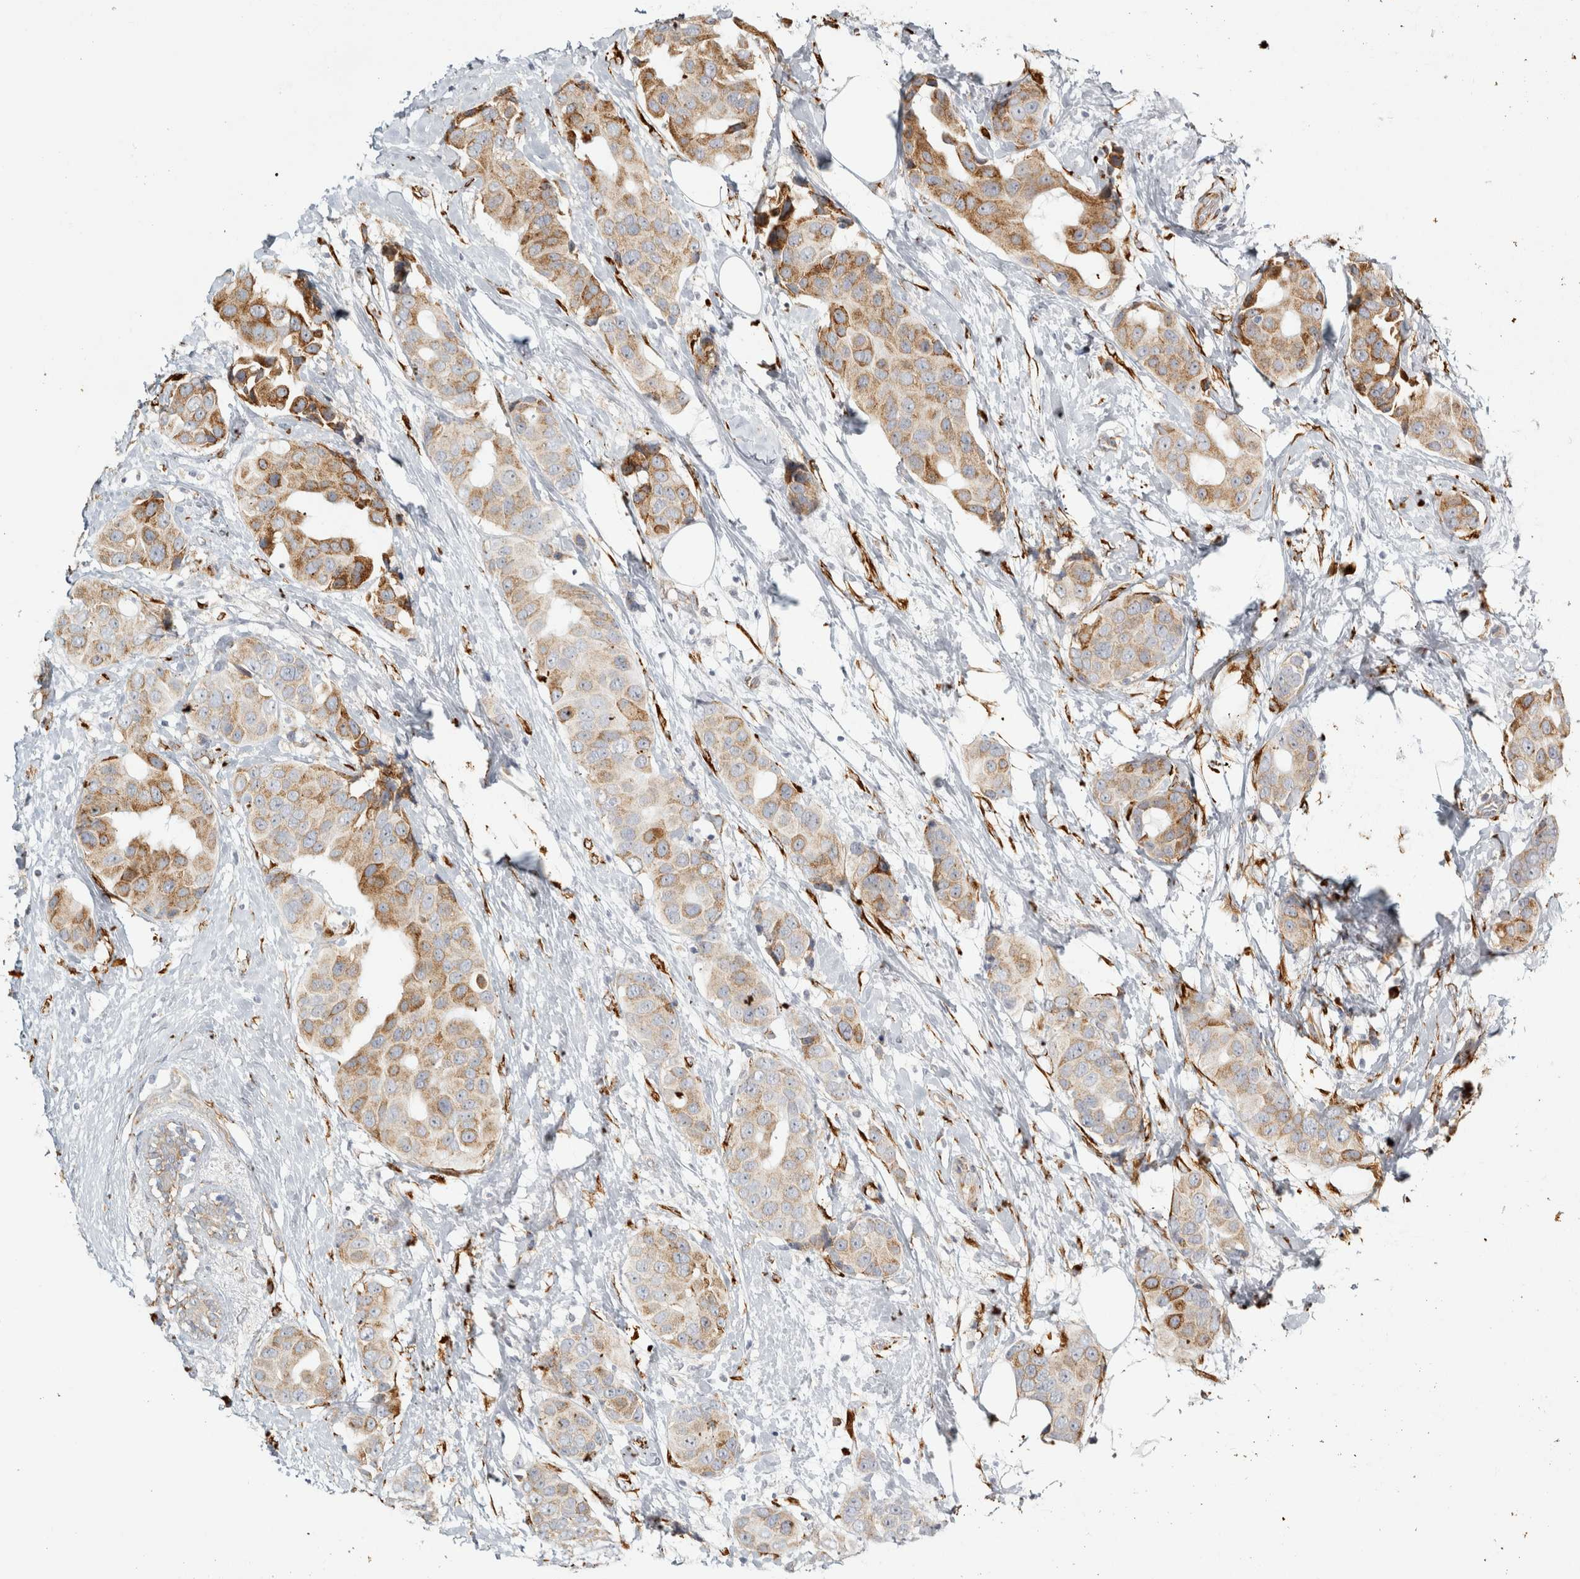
{"staining": {"intensity": "moderate", "quantity": "25%-75%", "location": "cytoplasmic/membranous"}, "tissue": "breast cancer", "cell_type": "Tumor cells", "image_type": "cancer", "snomed": [{"axis": "morphology", "description": "Normal tissue, NOS"}, {"axis": "morphology", "description": "Duct carcinoma"}, {"axis": "topography", "description": "Breast"}], "caption": "The micrograph reveals staining of breast cancer (infiltrating ductal carcinoma), revealing moderate cytoplasmic/membranous protein staining (brown color) within tumor cells.", "gene": "OSTN", "patient": {"sex": "female", "age": 39}}